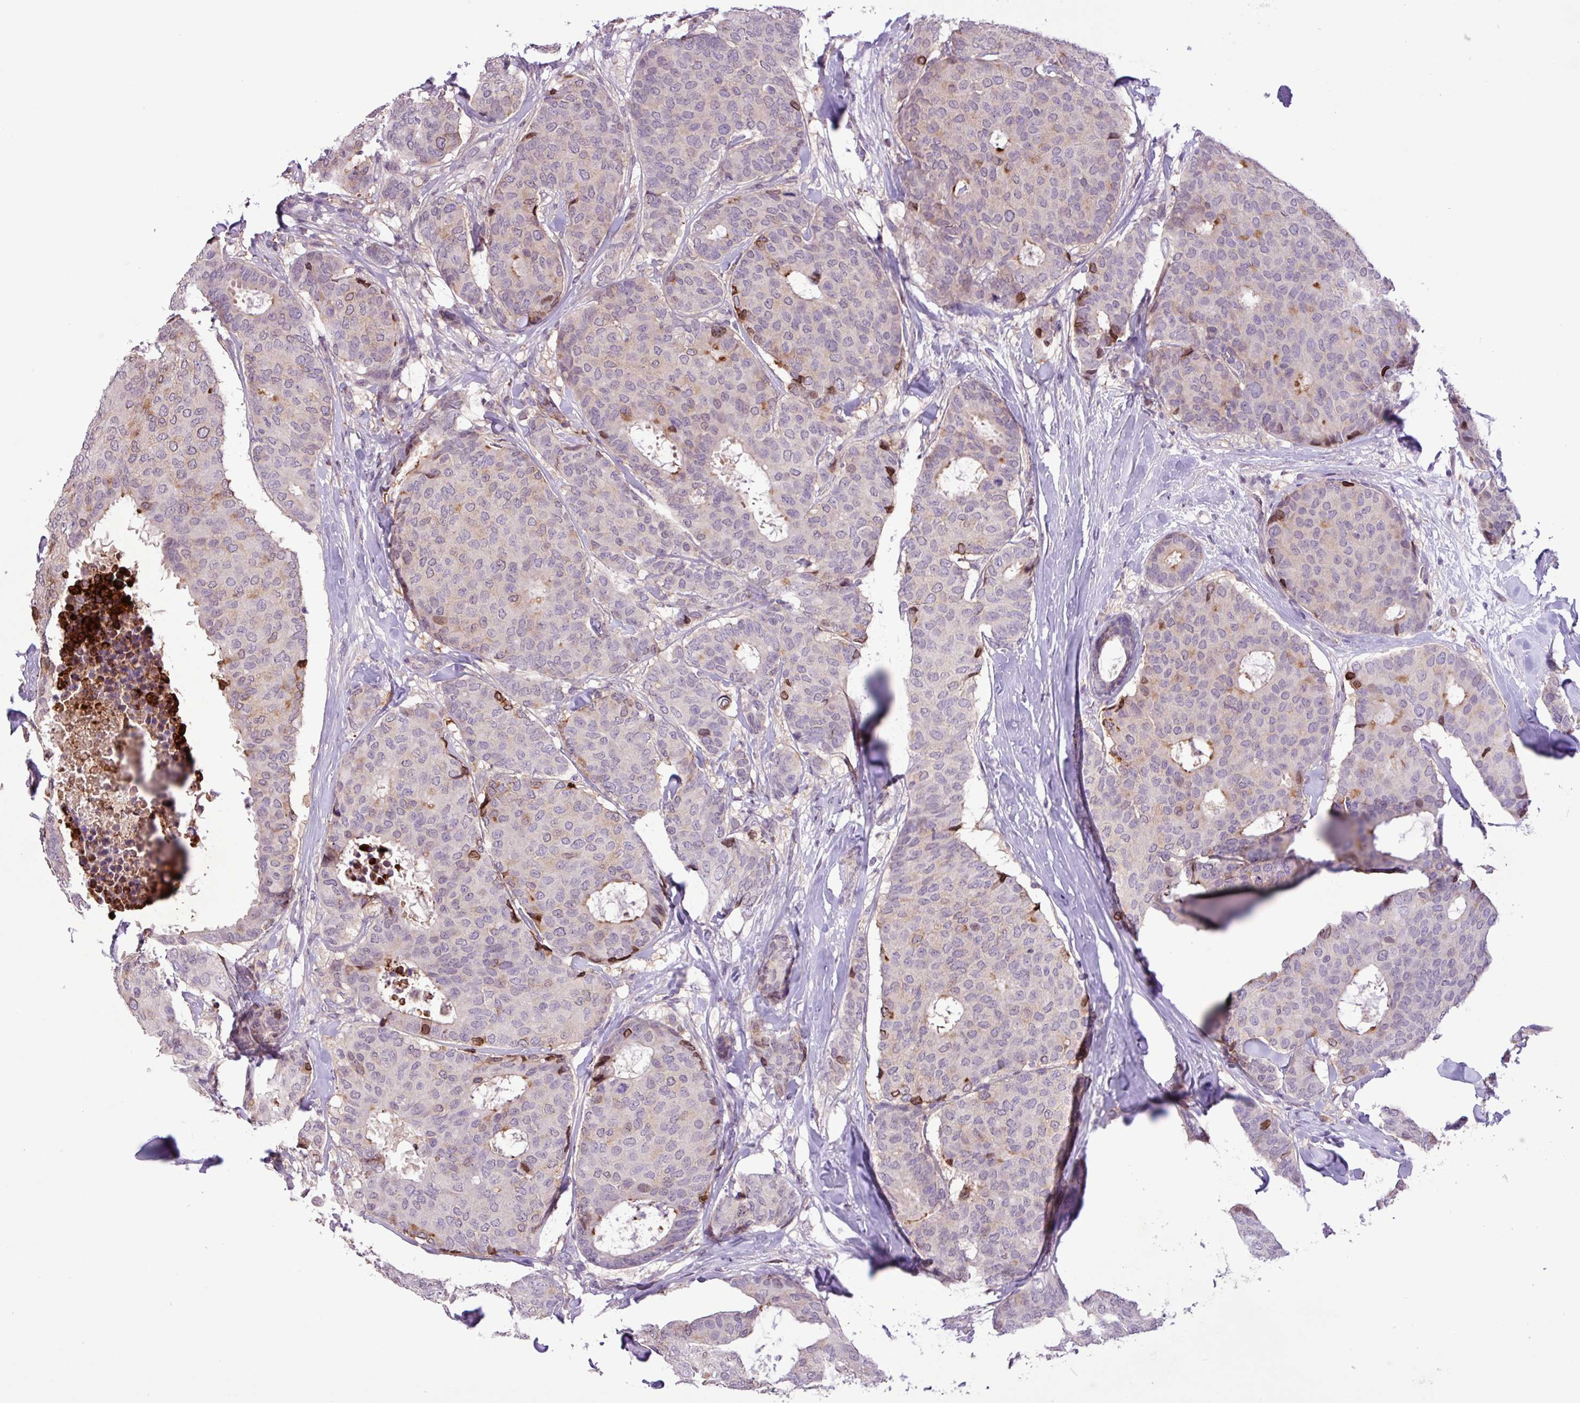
{"staining": {"intensity": "strong", "quantity": "<25%", "location": "cytoplasmic/membranous"}, "tissue": "breast cancer", "cell_type": "Tumor cells", "image_type": "cancer", "snomed": [{"axis": "morphology", "description": "Duct carcinoma"}, {"axis": "topography", "description": "Breast"}], "caption": "Breast invasive ductal carcinoma was stained to show a protein in brown. There is medium levels of strong cytoplasmic/membranous staining in about <25% of tumor cells. (brown staining indicates protein expression, while blue staining denotes nuclei).", "gene": "RPP25L", "patient": {"sex": "female", "age": 75}}